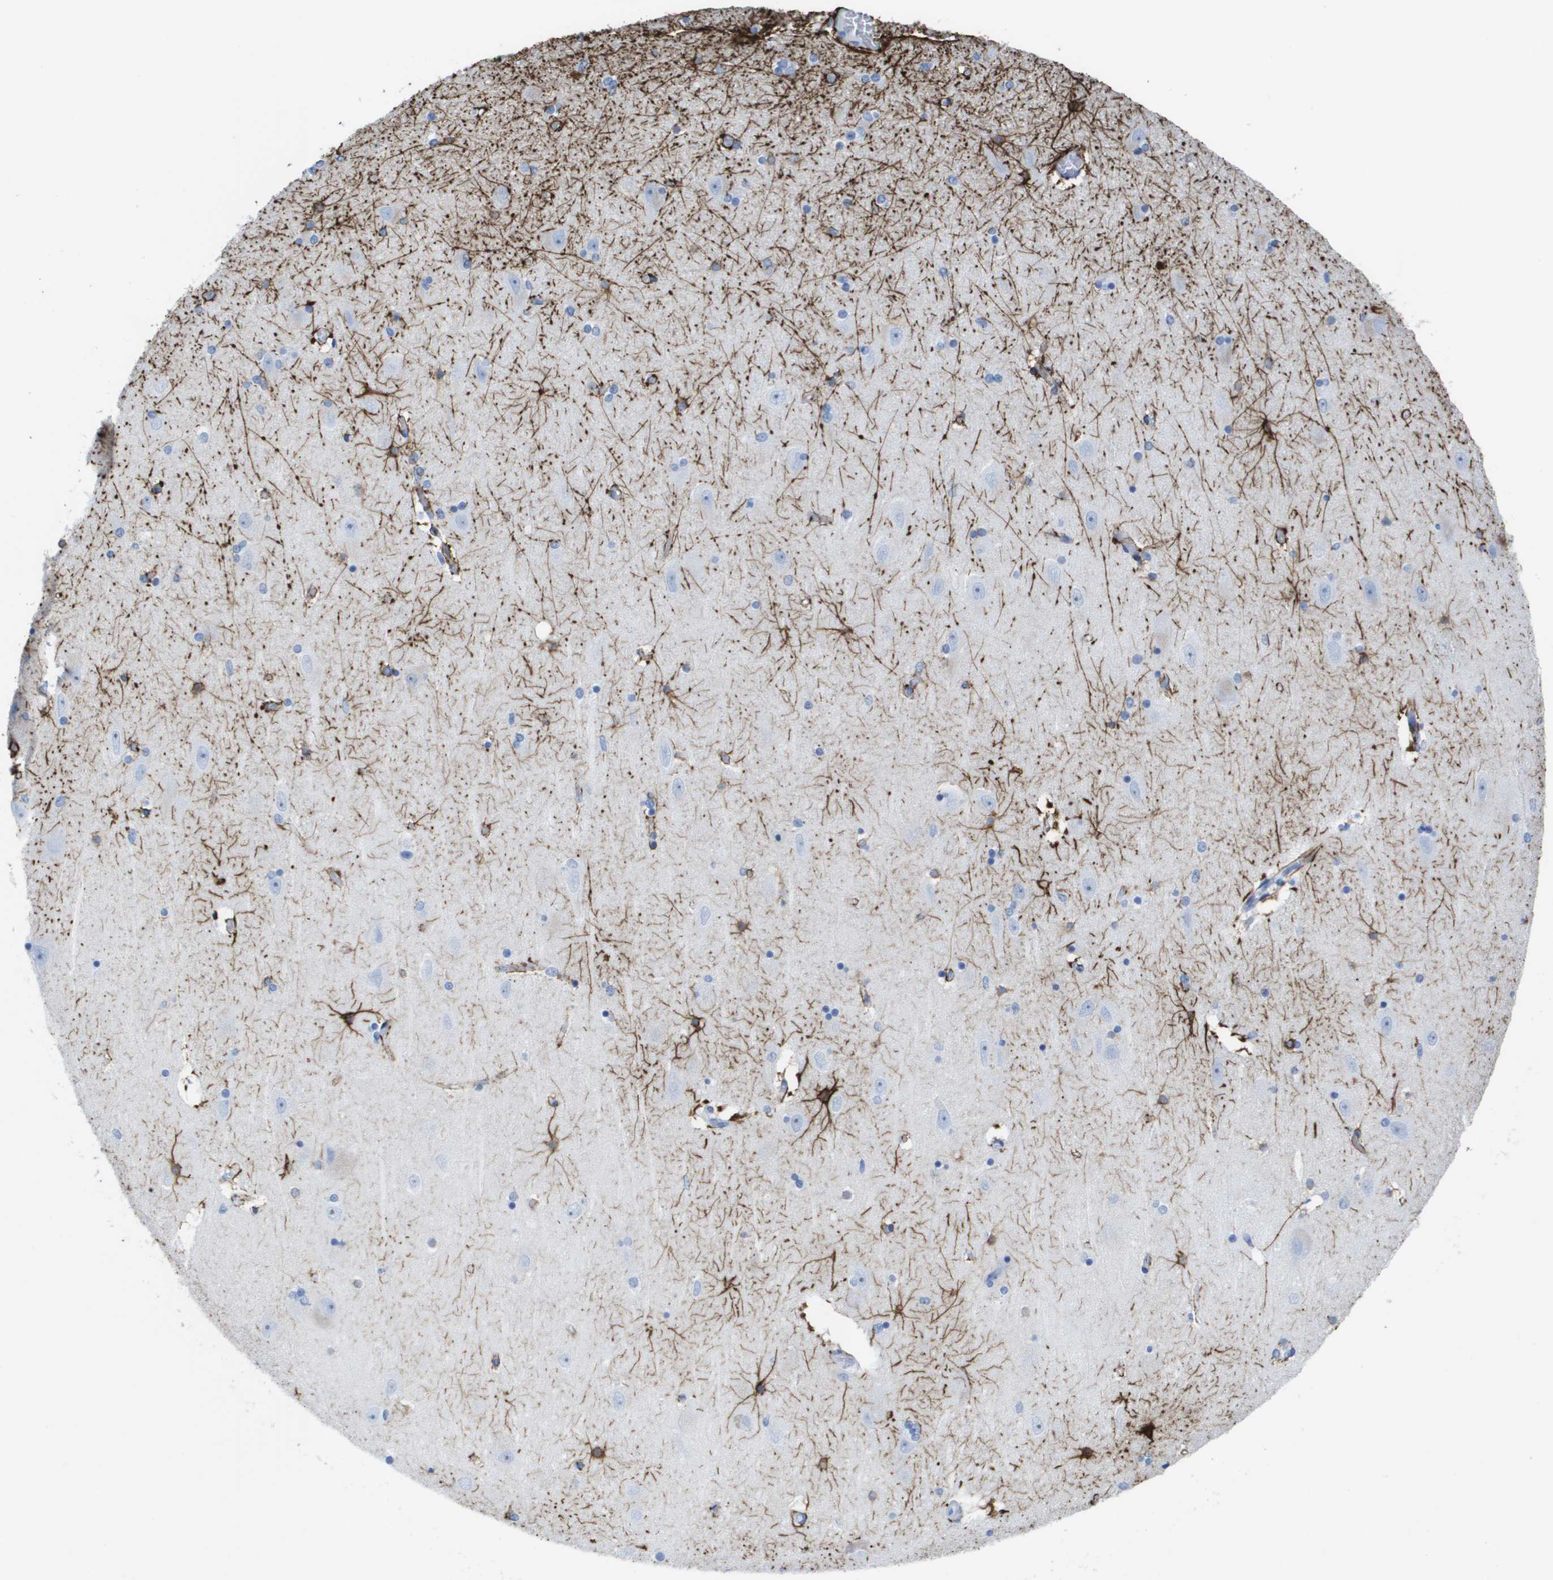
{"staining": {"intensity": "strong", "quantity": "<25%", "location": "cytoplasmic/membranous"}, "tissue": "hippocampus", "cell_type": "Glial cells", "image_type": "normal", "snomed": [{"axis": "morphology", "description": "Normal tissue, NOS"}, {"axis": "topography", "description": "Hippocampus"}], "caption": "High-power microscopy captured an immunohistochemistry histopathology image of normal hippocampus, revealing strong cytoplasmic/membranous expression in about <25% of glial cells.", "gene": "KCNA3", "patient": {"sex": "female", "age": 54}}